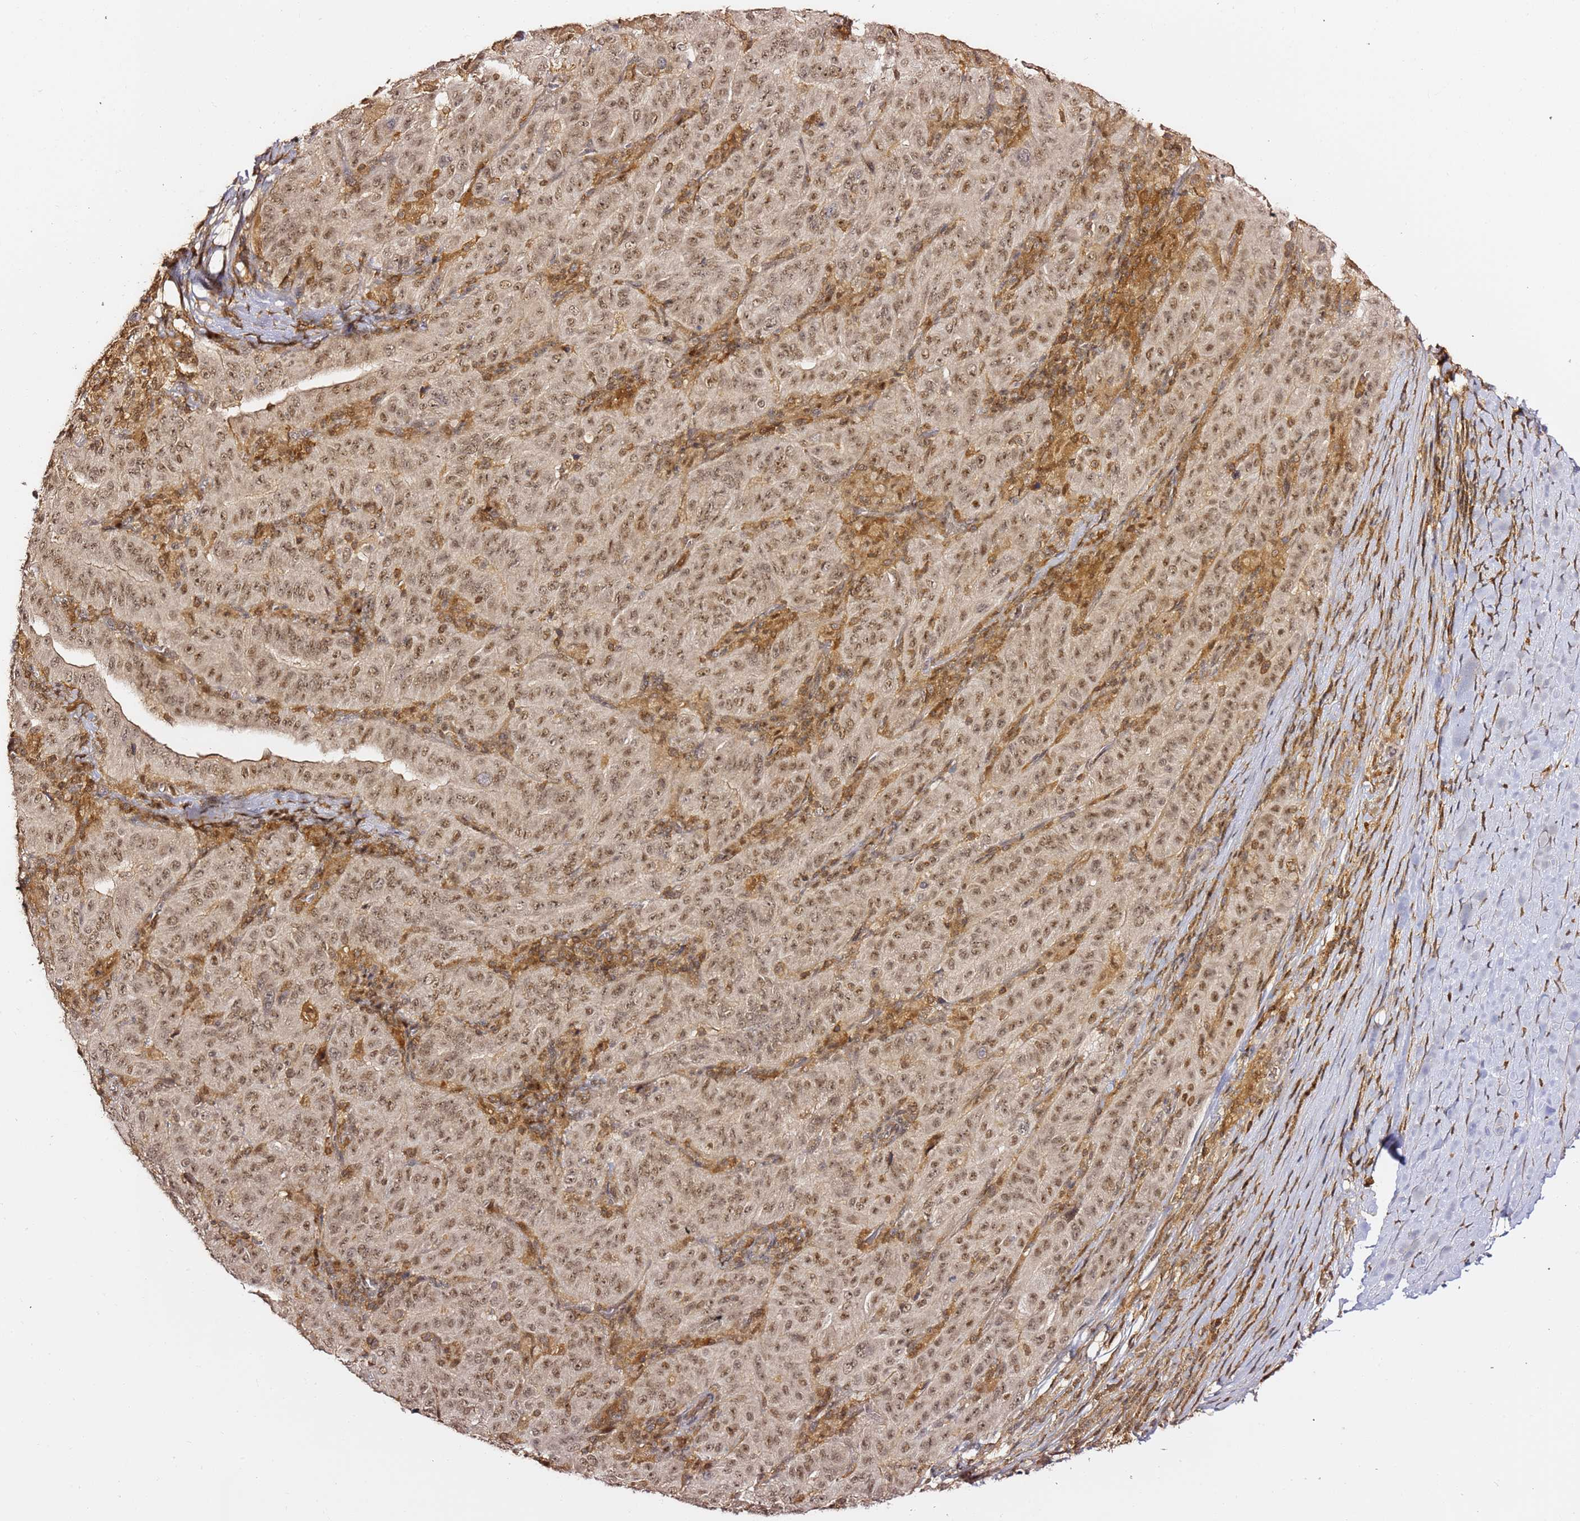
{"staining": {"intensity": "moderate", "quantity": ">75%", "location": "nuclear"}, "tissue": "pancreatic cancer", "cell_type": "Tumor cells", "image_type": "cancer", "snomed": [{"axis": "morphology", "description": "Adenocarcinoma, NOS"}, {"axis": "topography", "description": "Pancreas"}], "caption": "Pancreatic cancer (adenocarcinoma) was stained to show a protein in brown. There is medium levels of moderate nuclear positivity in about >75% of tumor cells.", "gene": "OR5V1", "patient": {"sex": "male", "age": 63}}